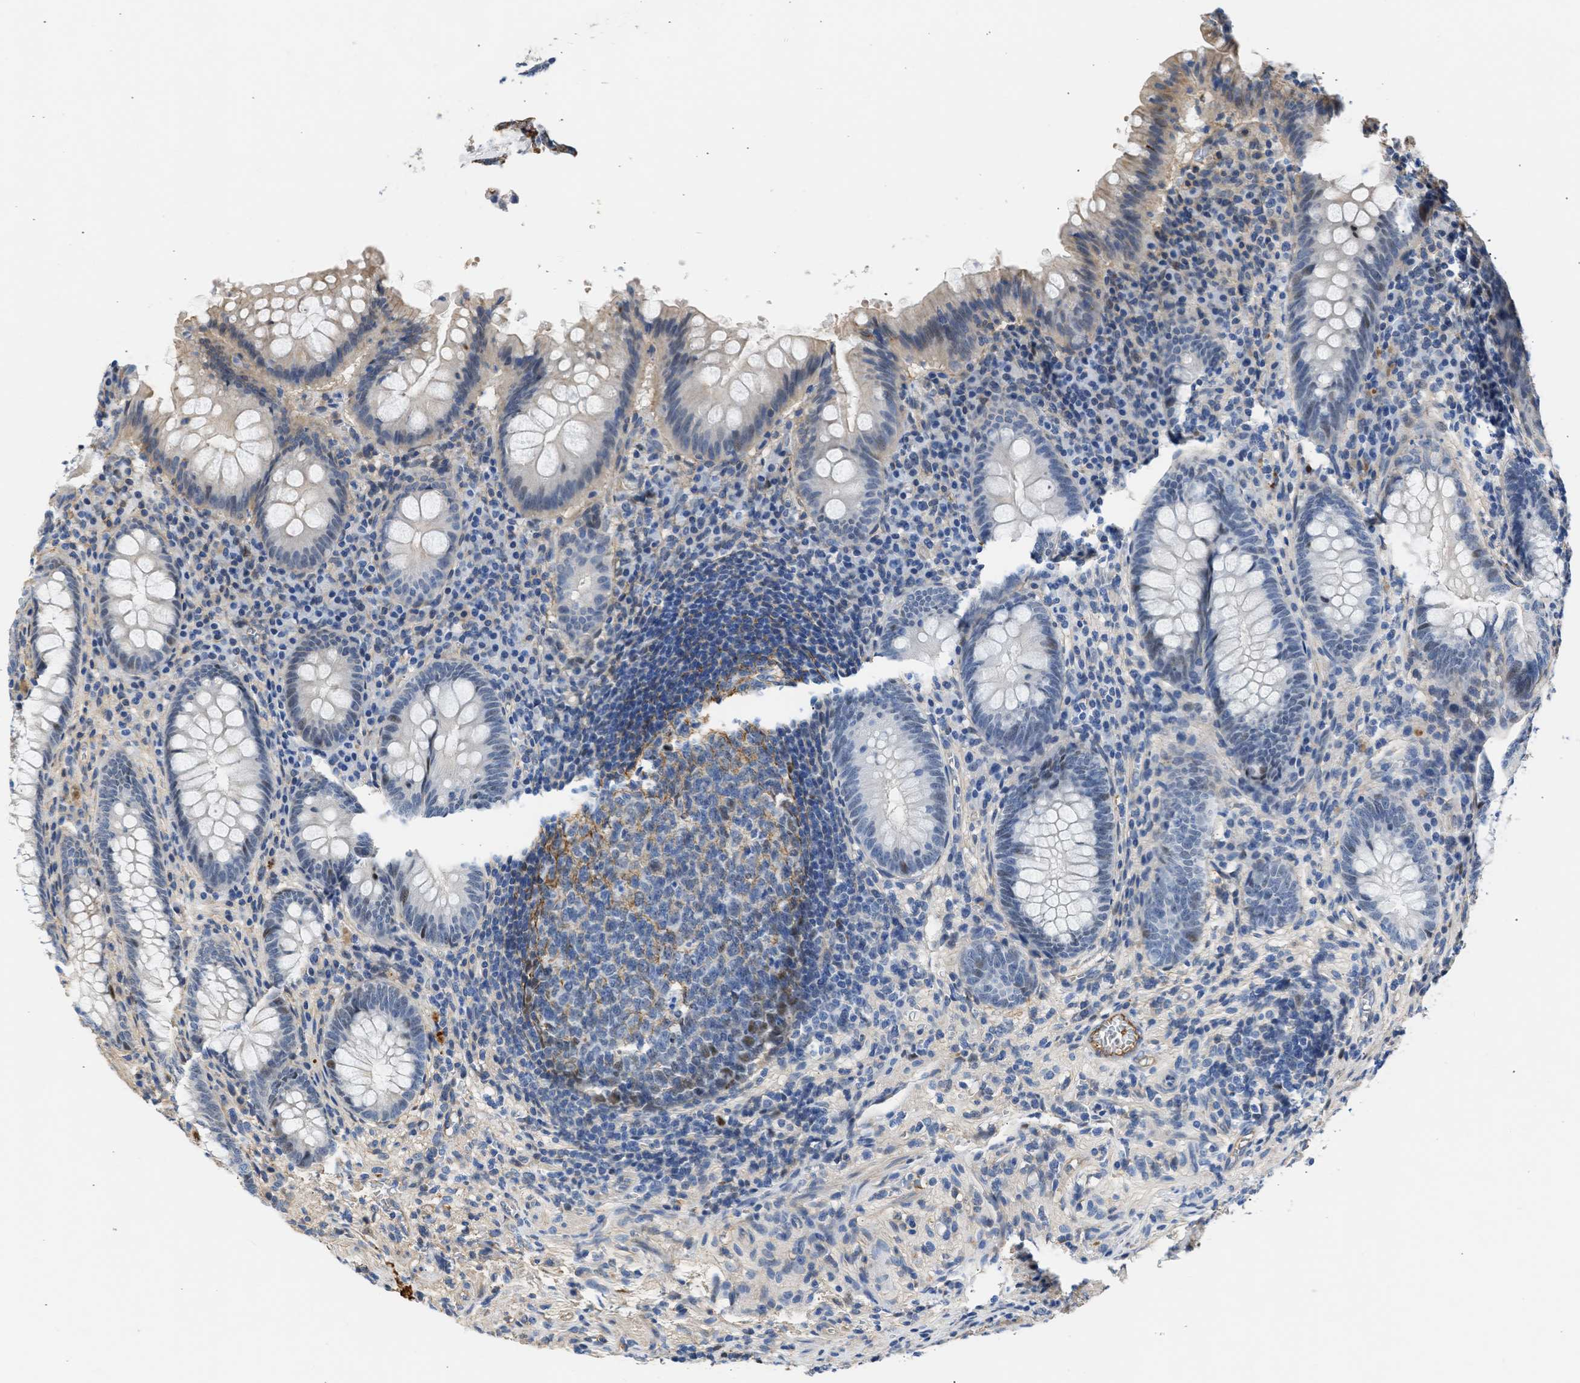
{"staining": {"intensity": "weak", "quantity": "<25%", "location": "cytoplasmic/membranous,nuclear"}, "tissue": "appendix", "cell_type": "Glandular cells", "image_type": "normal", "snomed": [{"axis": "morphology", "description": "Normal tissue, NOS"}, {"axis": "topography", "description": "Appendix"}], "caption": "IHC of benign appendix demonstrates no expression in glandular cells. (Stains: DAB immunohistochemistry with hematoxylin counter stain, Microscopy: brightfield microscopy at high magnification).", "gene": "MAS1L", "patient": {"sex": "male", "age": 56}}